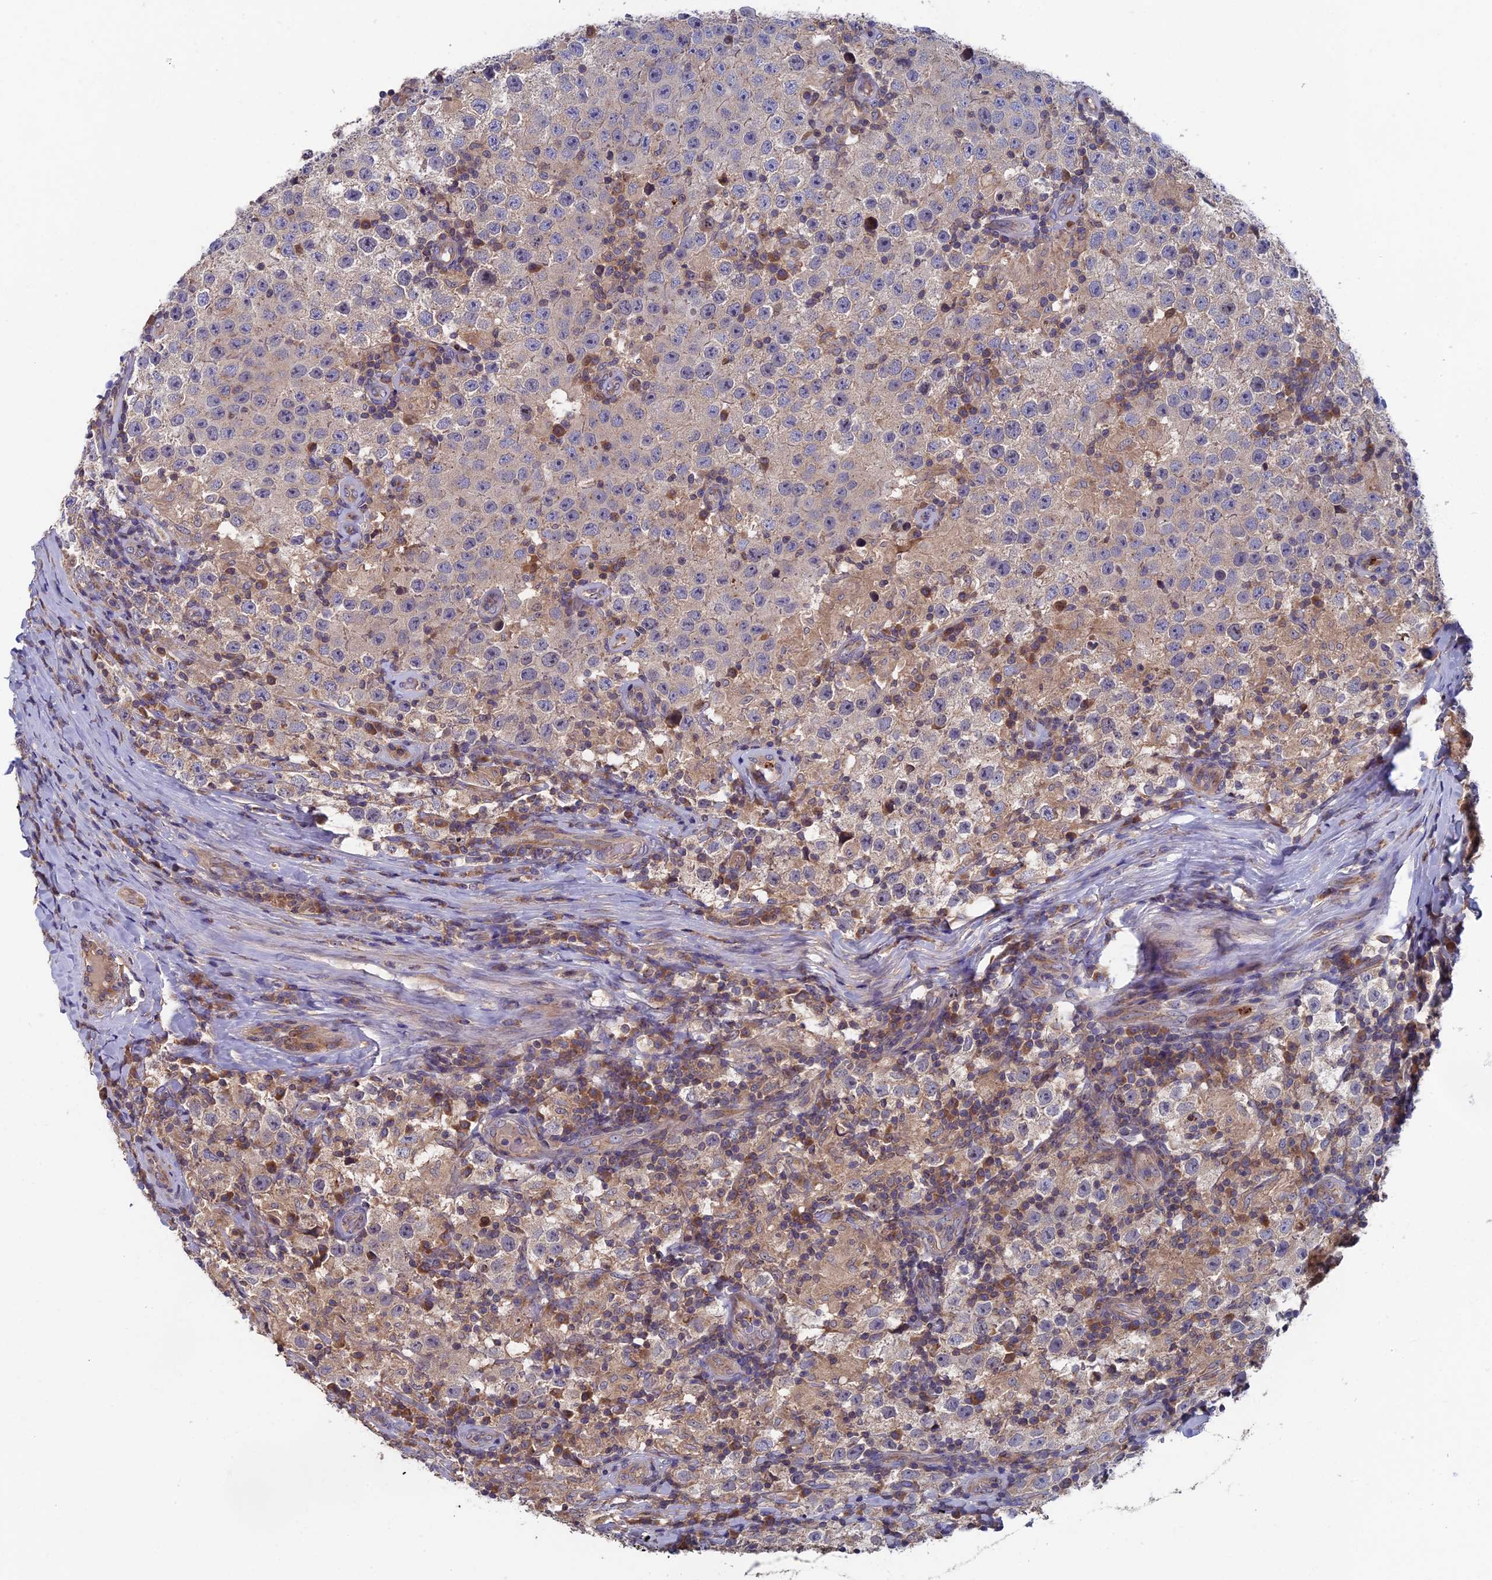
{"staining": {"intensity": "moderate", "quantity": "<25%", "location": "cytoplasmic/membranous"}, "tissue": "testis cancer", "cell_type": "Tumor cells", "image_type": "cancer", "snomed": [{"axis": "morphology", "description": "Normal tissue, NOS"}, {"axis": "morphology", "description": "Urothelial carcinoma, High grade"}, {"axis": "morphology", "description": "Seminoma, NOS"}, {"axis": "morphology", "description": "Carcinoma, Embryonal, NOS"}, {"axis": "topography", "description": "Urinary bladder"}, {"axis": "topography", "description": "Testis"}], "caption": "Immunohistochemistry image of testis cancer stained for a protein (brown), which exhibits low levels of moderate cytoplasmic/membranous positivity in about <25% of tumor cells.", "gene": "TNK2", "patient": {"sex": "male", "age": 41}}